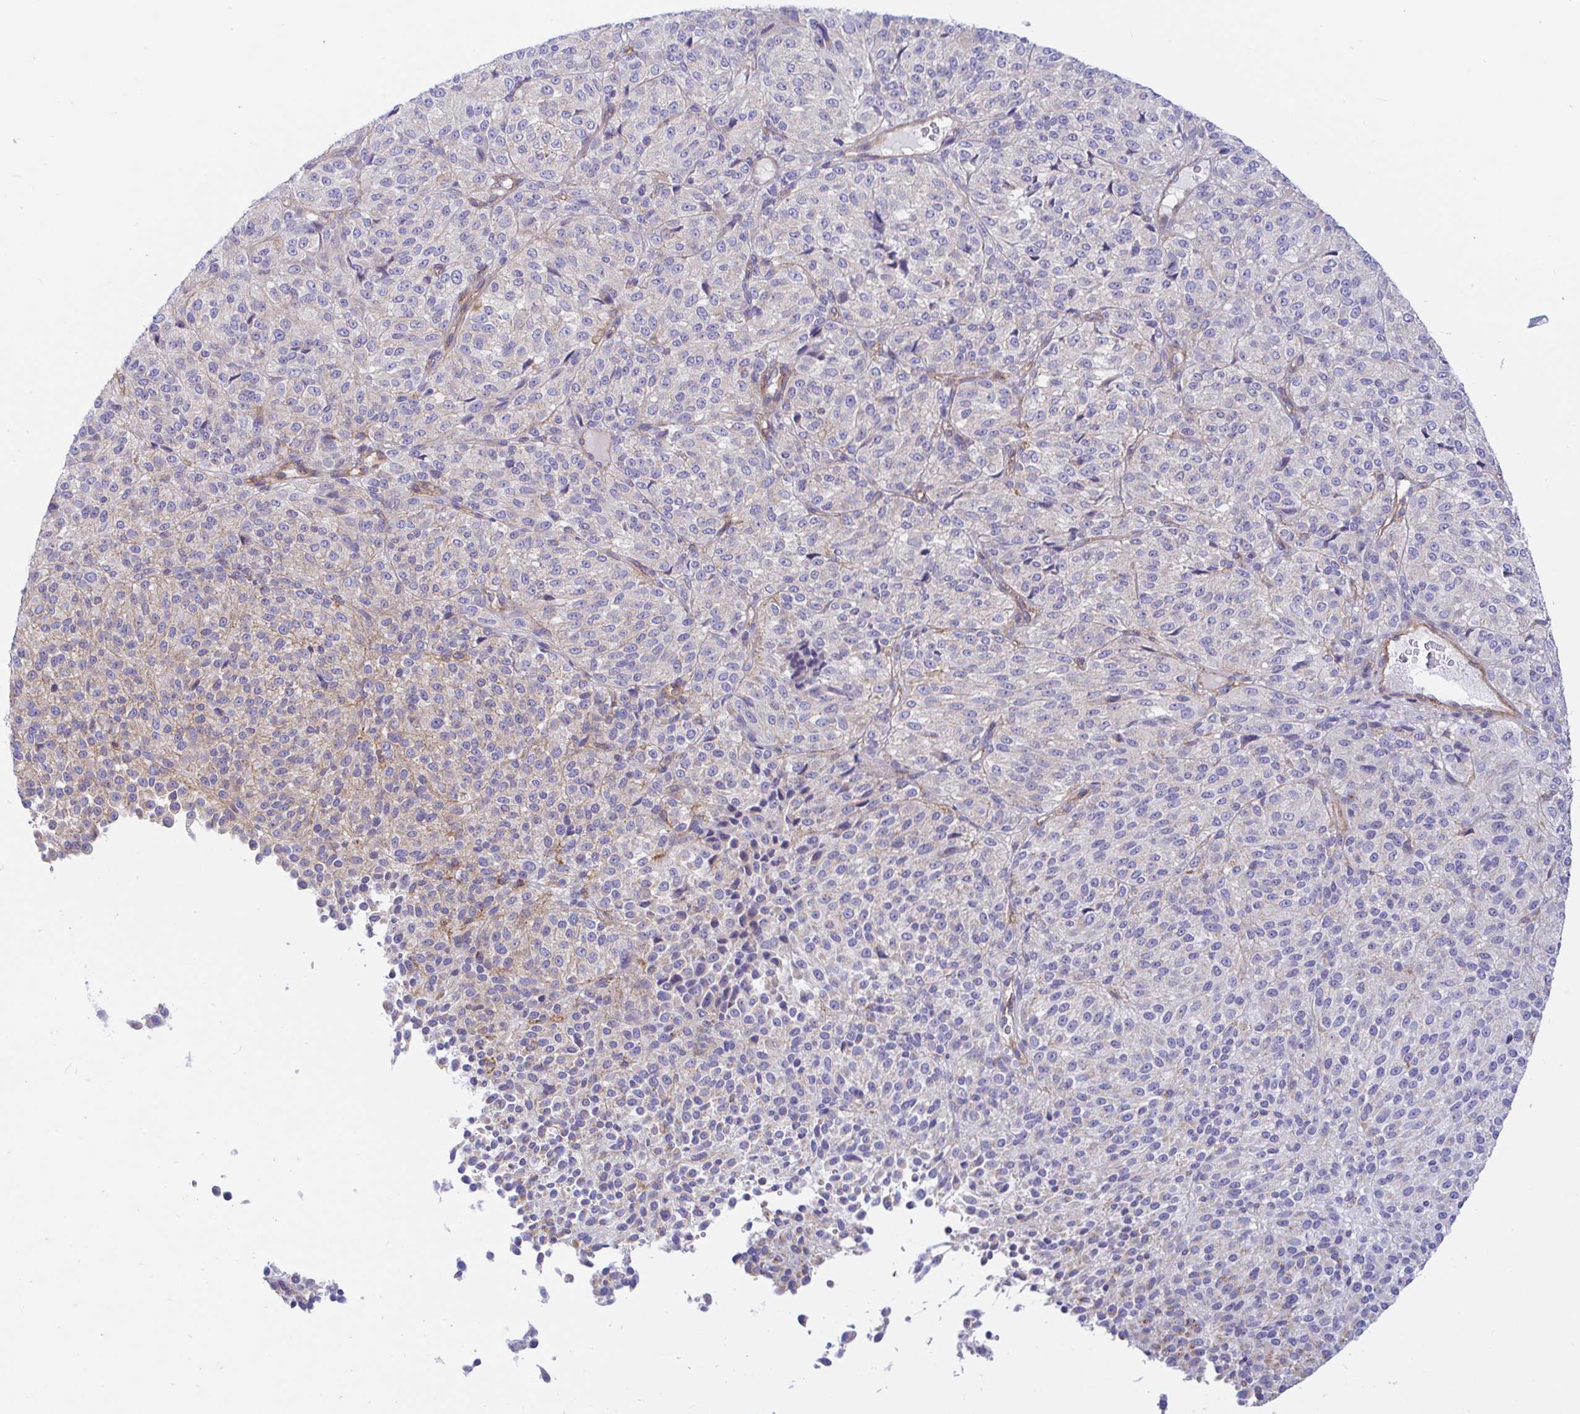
{"staining": {"intensity": "negative", "quantity": "none", "location": "none"}, "tissue": "melanoma", "cell_type": "Tumor cells", "image_type": "cancer", "snomed": [{"axis": "morphology", "description": "Malignant melanoma, Metastatic site"}, {"axis": "topography", "description": "Brain"}], "caption": "The immunohistochemistry (IHC) histopathology image has no significant expression in tumor cells of melanoma tissue. Nuclei are stained in blue.", "gene": "ARL4D", "patient": {"sex": "female", "age": 56}}